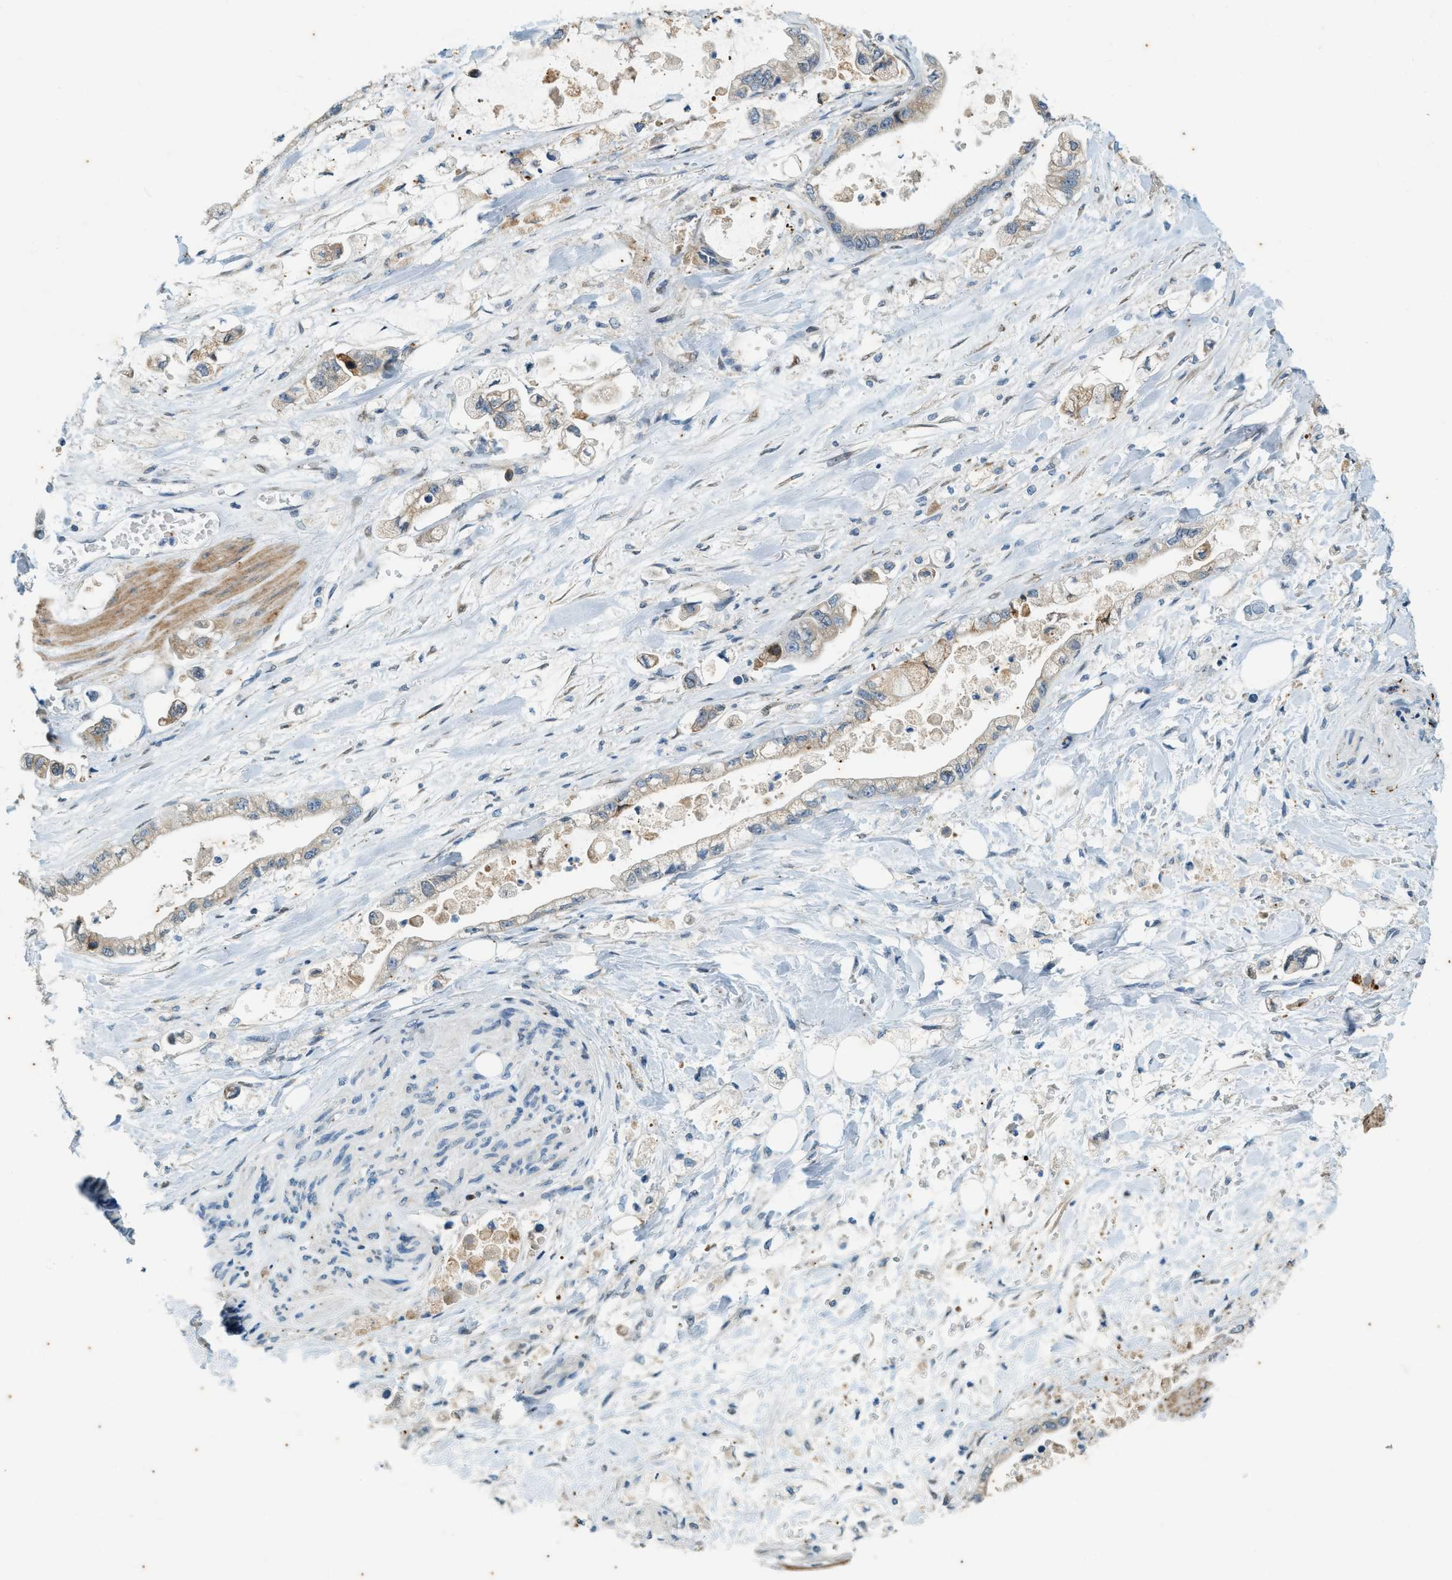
{"staining": {"intensity": "weak", "quantity": "<25%", "location": "cytoplasmic/membranous"}, "tissue": "stomach cancer", "cell_type": "Tumor cells", "image_type": "cancer", "snomed": [{"axis": "morphology", "description": "Normal tissue, NOS"}, {"axis": "morphology", "description": "Adenocarcinoma, NOS"}, {"axis": "topography", "description": "Stomach"}], "caption": "This is a photomicrograph of immunohistochemistry staining of adenocarcinoma (stomach), which shows no expression in tumor cells.", "gene": "CHPF2", "patient": {"sex": "male", "age": 62}}